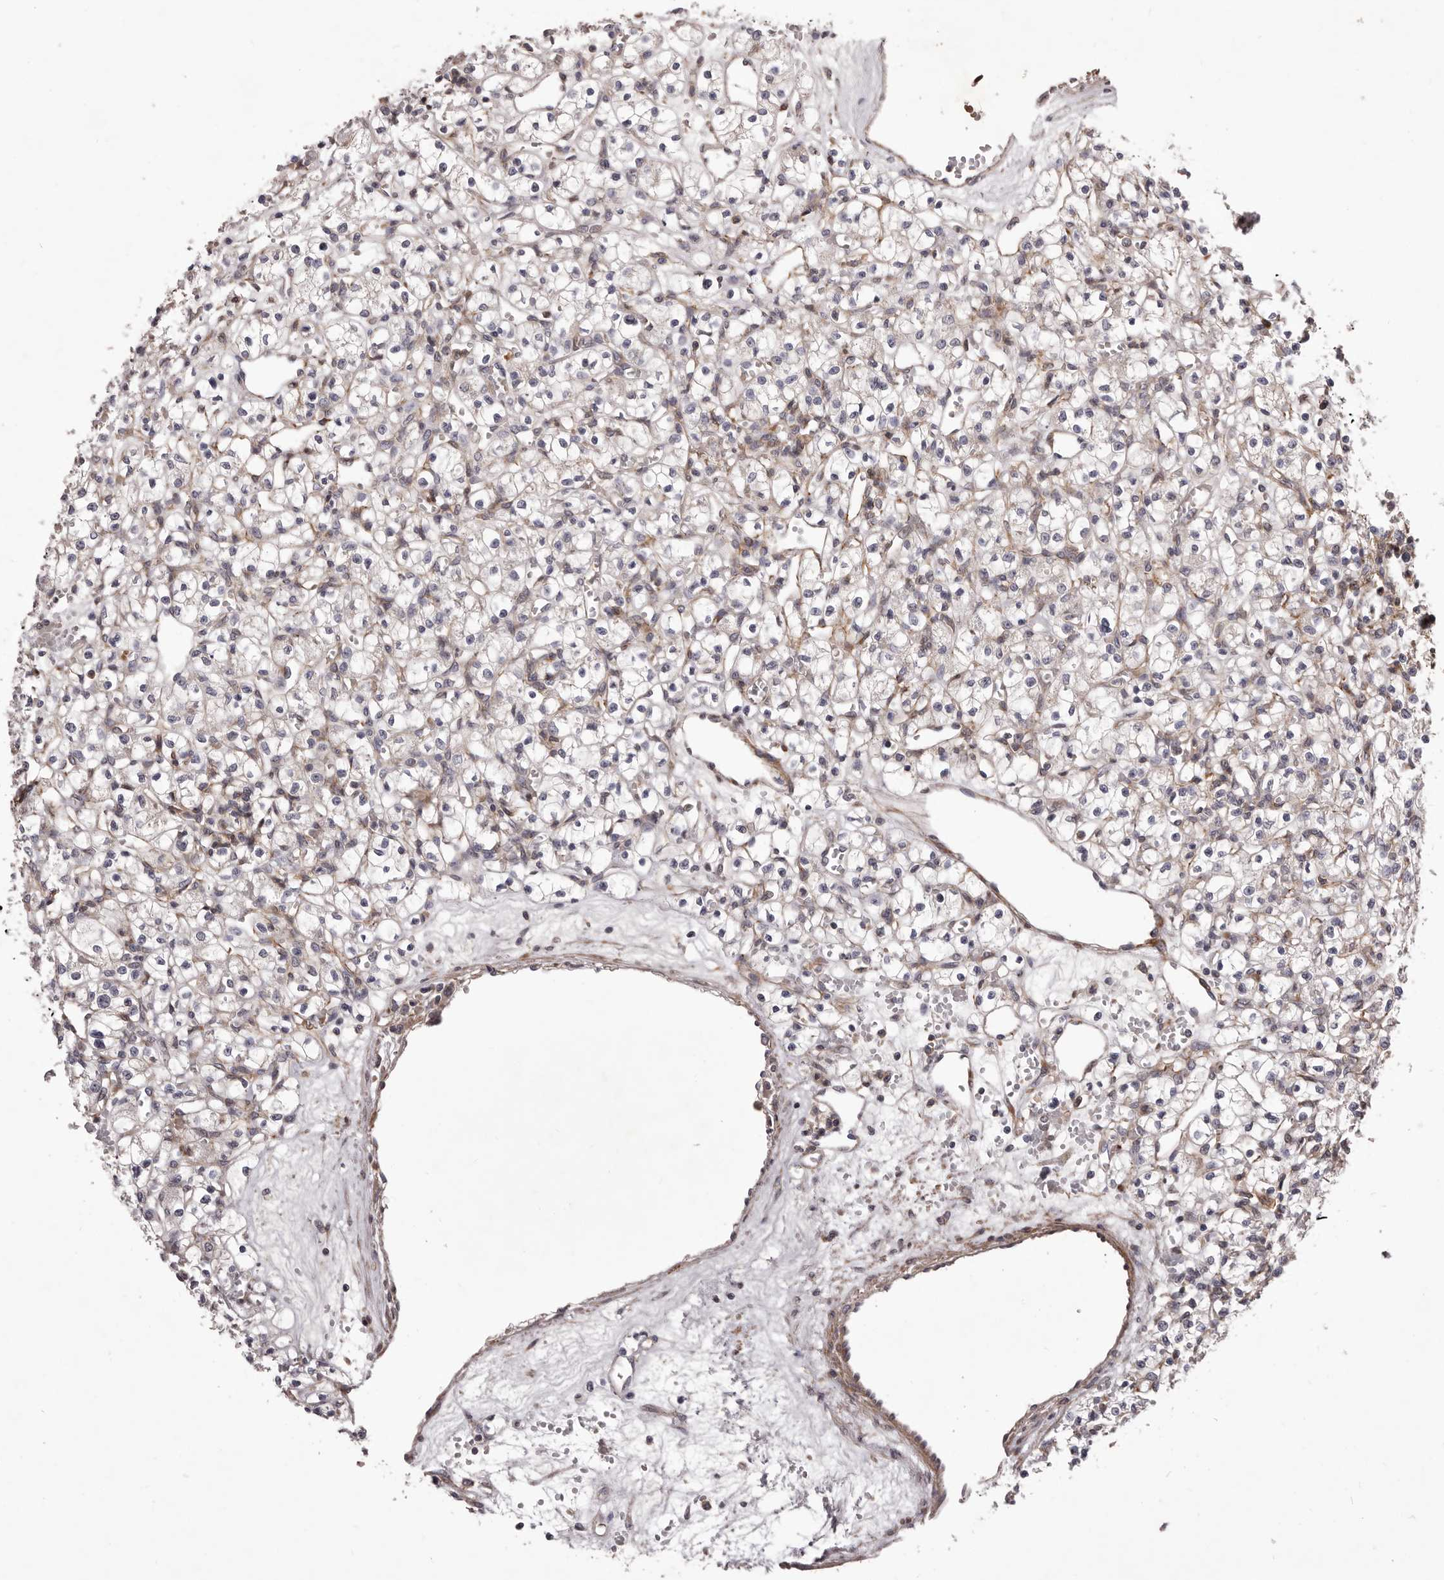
{"staining": {"intensity": "negative", "quantity": "none", "location": "none"}, "tissue": "renal cancer", "cell_type": "Tumor cells", "image_type": "cancer", "snomed": [{"axis": "morphology", "description": "Adenocarcinoma, NOS"}, {"axis": "topography", "description": "Kidney"}], "caption": "There is no significant expression in tumor cells of renal adenocarcinoma. (Immunohistochemistry, brightfield microscopy, high magnification).", "gene": "ALPK1", "patient": {"sex": "female", "age": 59}}